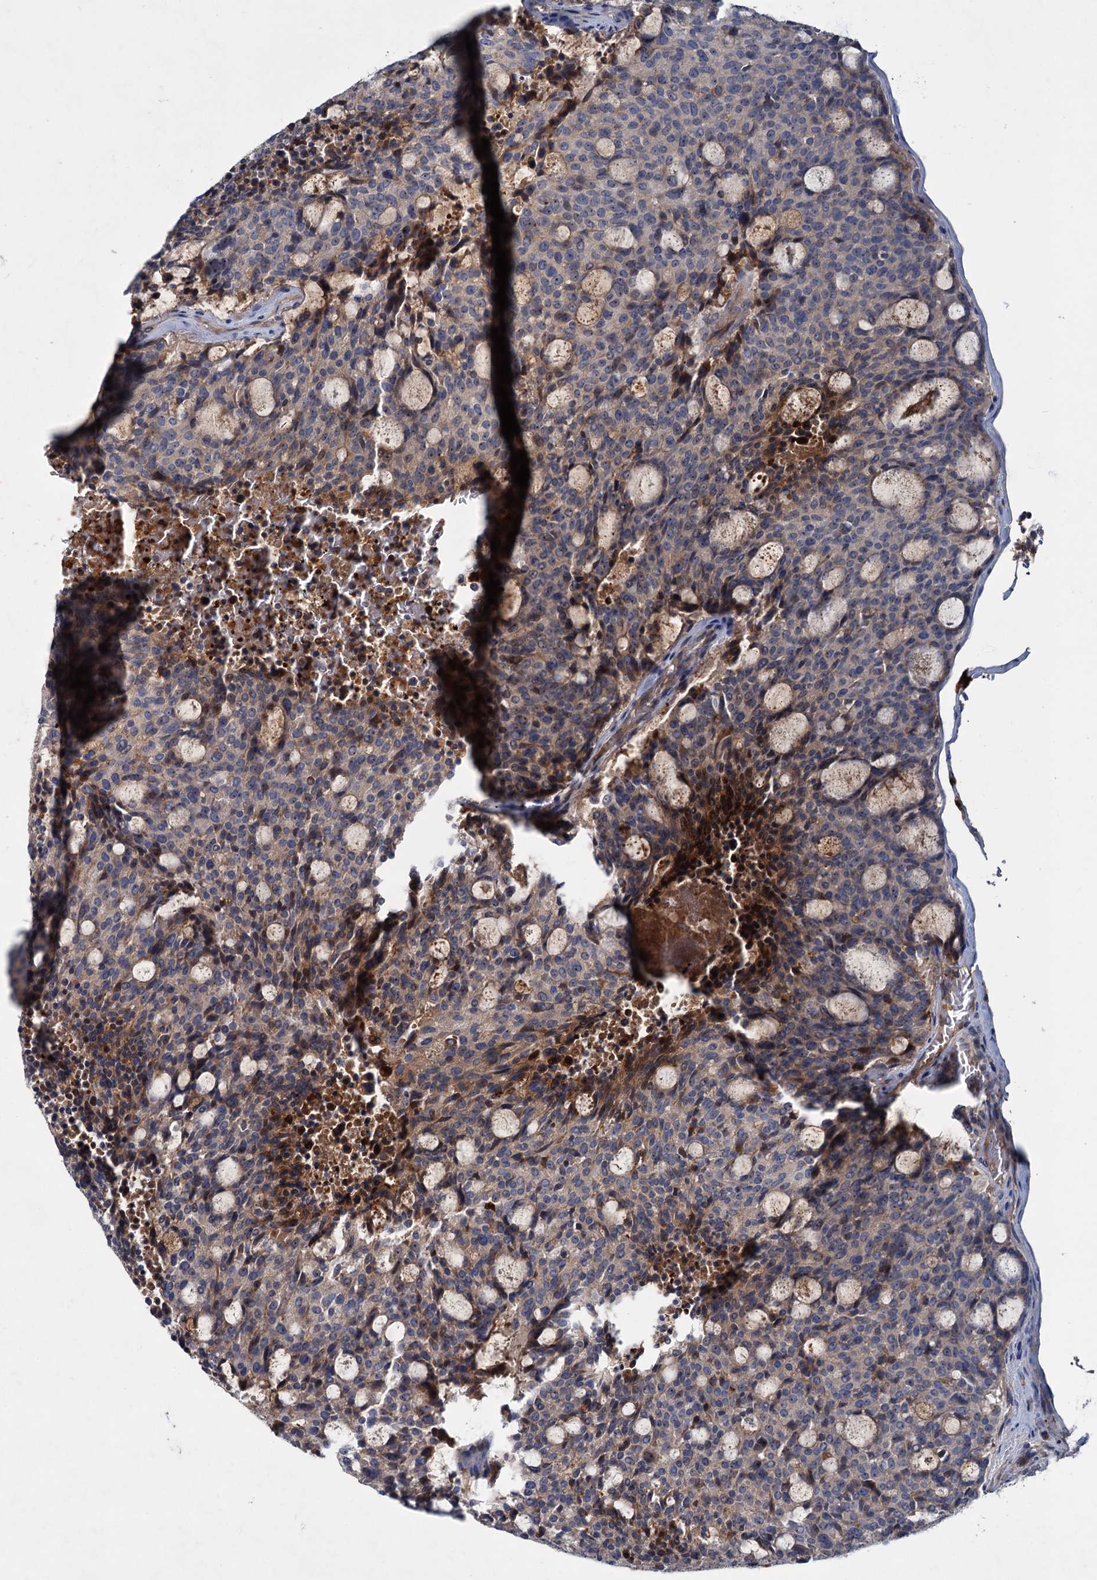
{"staining": {"intensity": "weak", "quantity": "<25%", "location": "cytoplasmic/membranous"}, "tissue": "carcinoid", "cell_type": "Tumor cells", "image_type": "cancer", "snomed": [{"axis": "morphology", "description": "Carcinoid, malignant, NOS"}, {"axis": "topography", "description": "Pancreas"}], "caption": "The micrograph demonstrates no significant expression in tumor cells of carcinoid. (Stains: DAB (3,3'-diaminobenzidine) immunohistochemistry with hematoxylin counter stain, Microscopy: brightfield microscopy at high magnification).", "gene": "CHRD", "patient": {"sex": "female", "age": 54}}